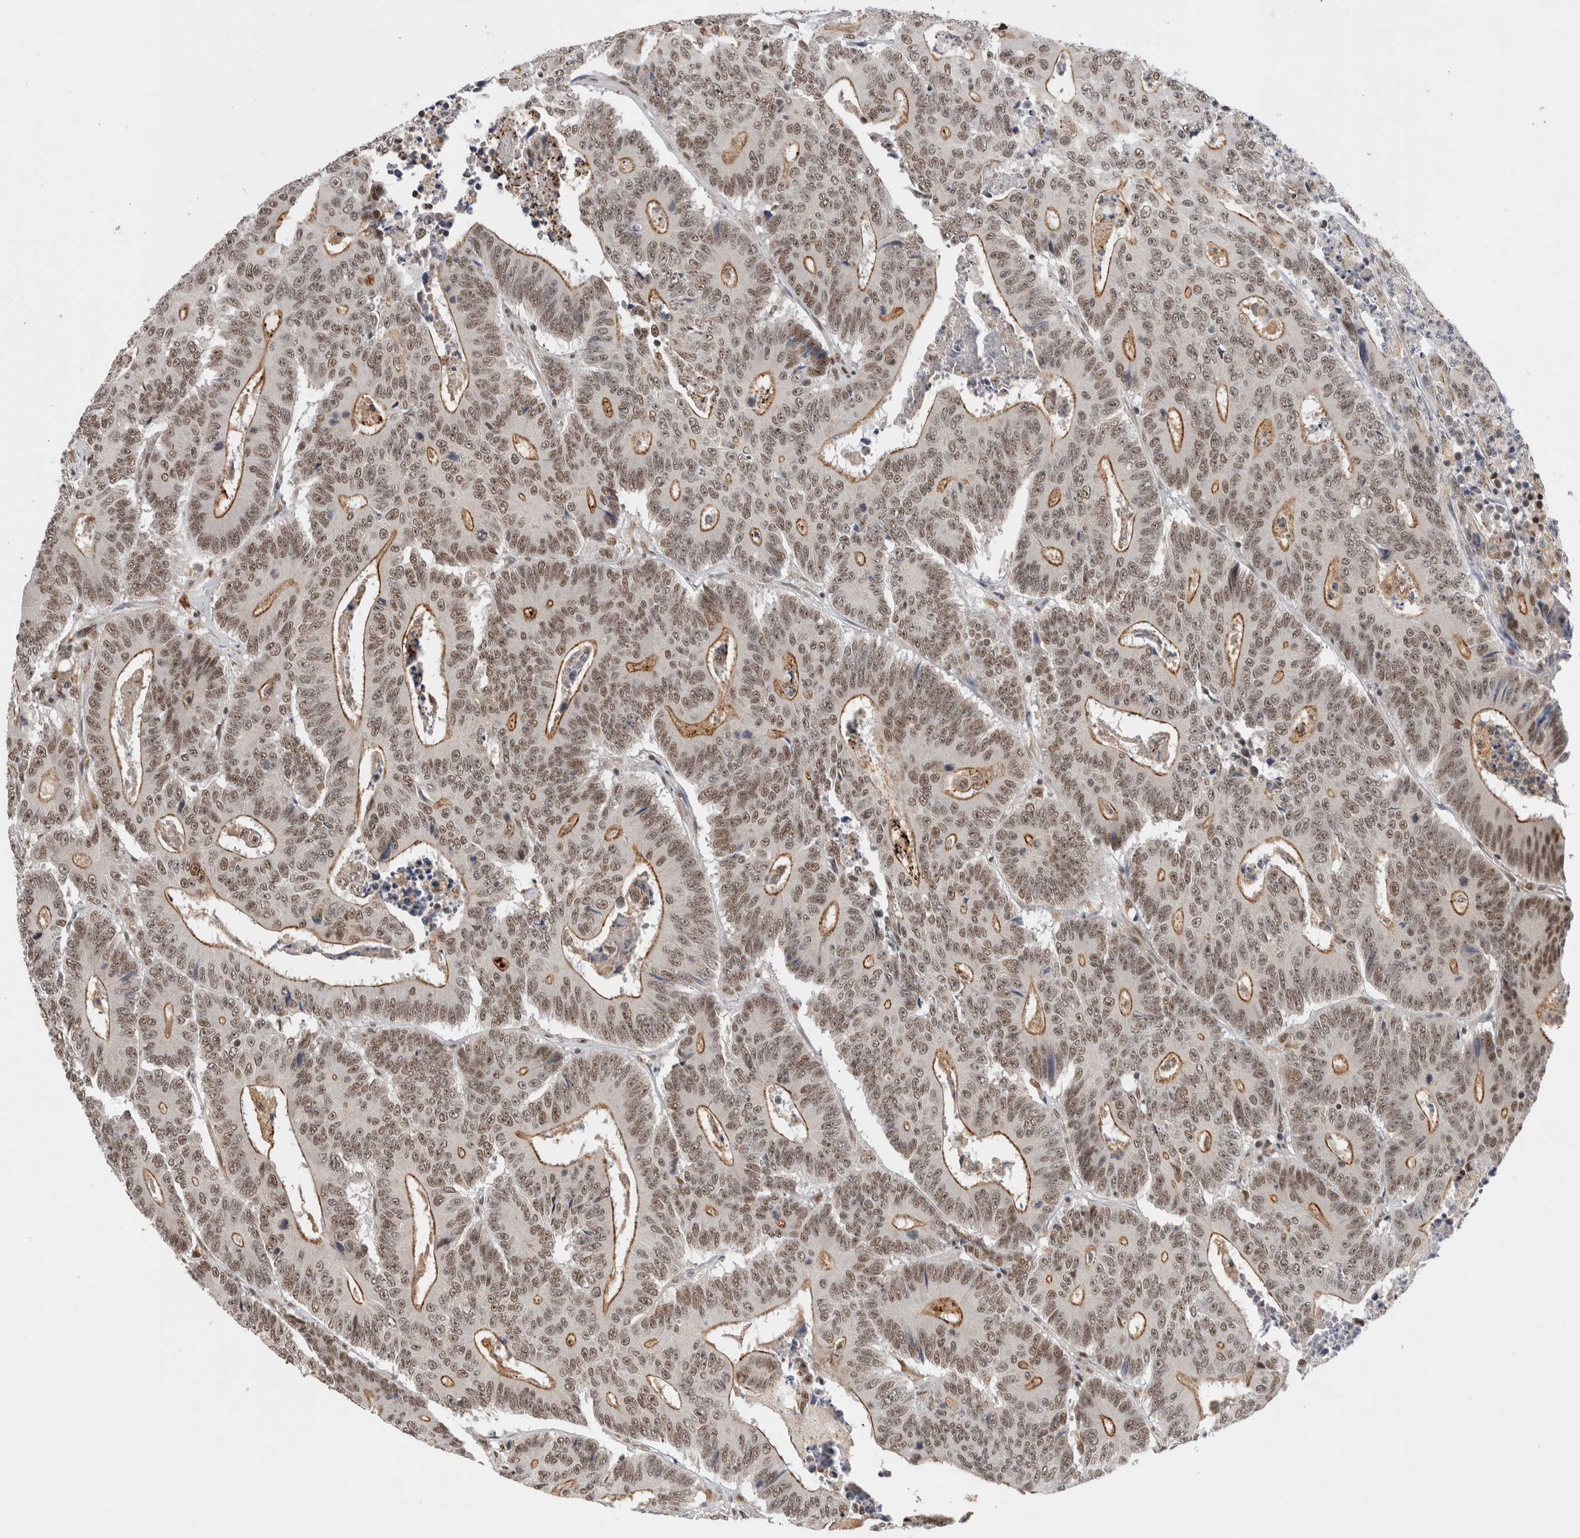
{"staining": {"intensity": "moderate", "quantity": ">75%", "location": "cytoplasmic/membranous,nuclear"}, "tissue": "colorectal cancer", "cell_type": "Tumor cells", "image_type": "cancer", "snomed": [{"axis": "morphology", "description": "Adenocarcinoma, NOS"}, {"axis": "topography", "description": "Colon"}], "caption": "Human colorectal cancer (adenocarcinoma) stained with a protein marker shows moderate staining in tumor cells.", "gene": "NCAPG2", "patient": {"sex": "male", "age": 83}}